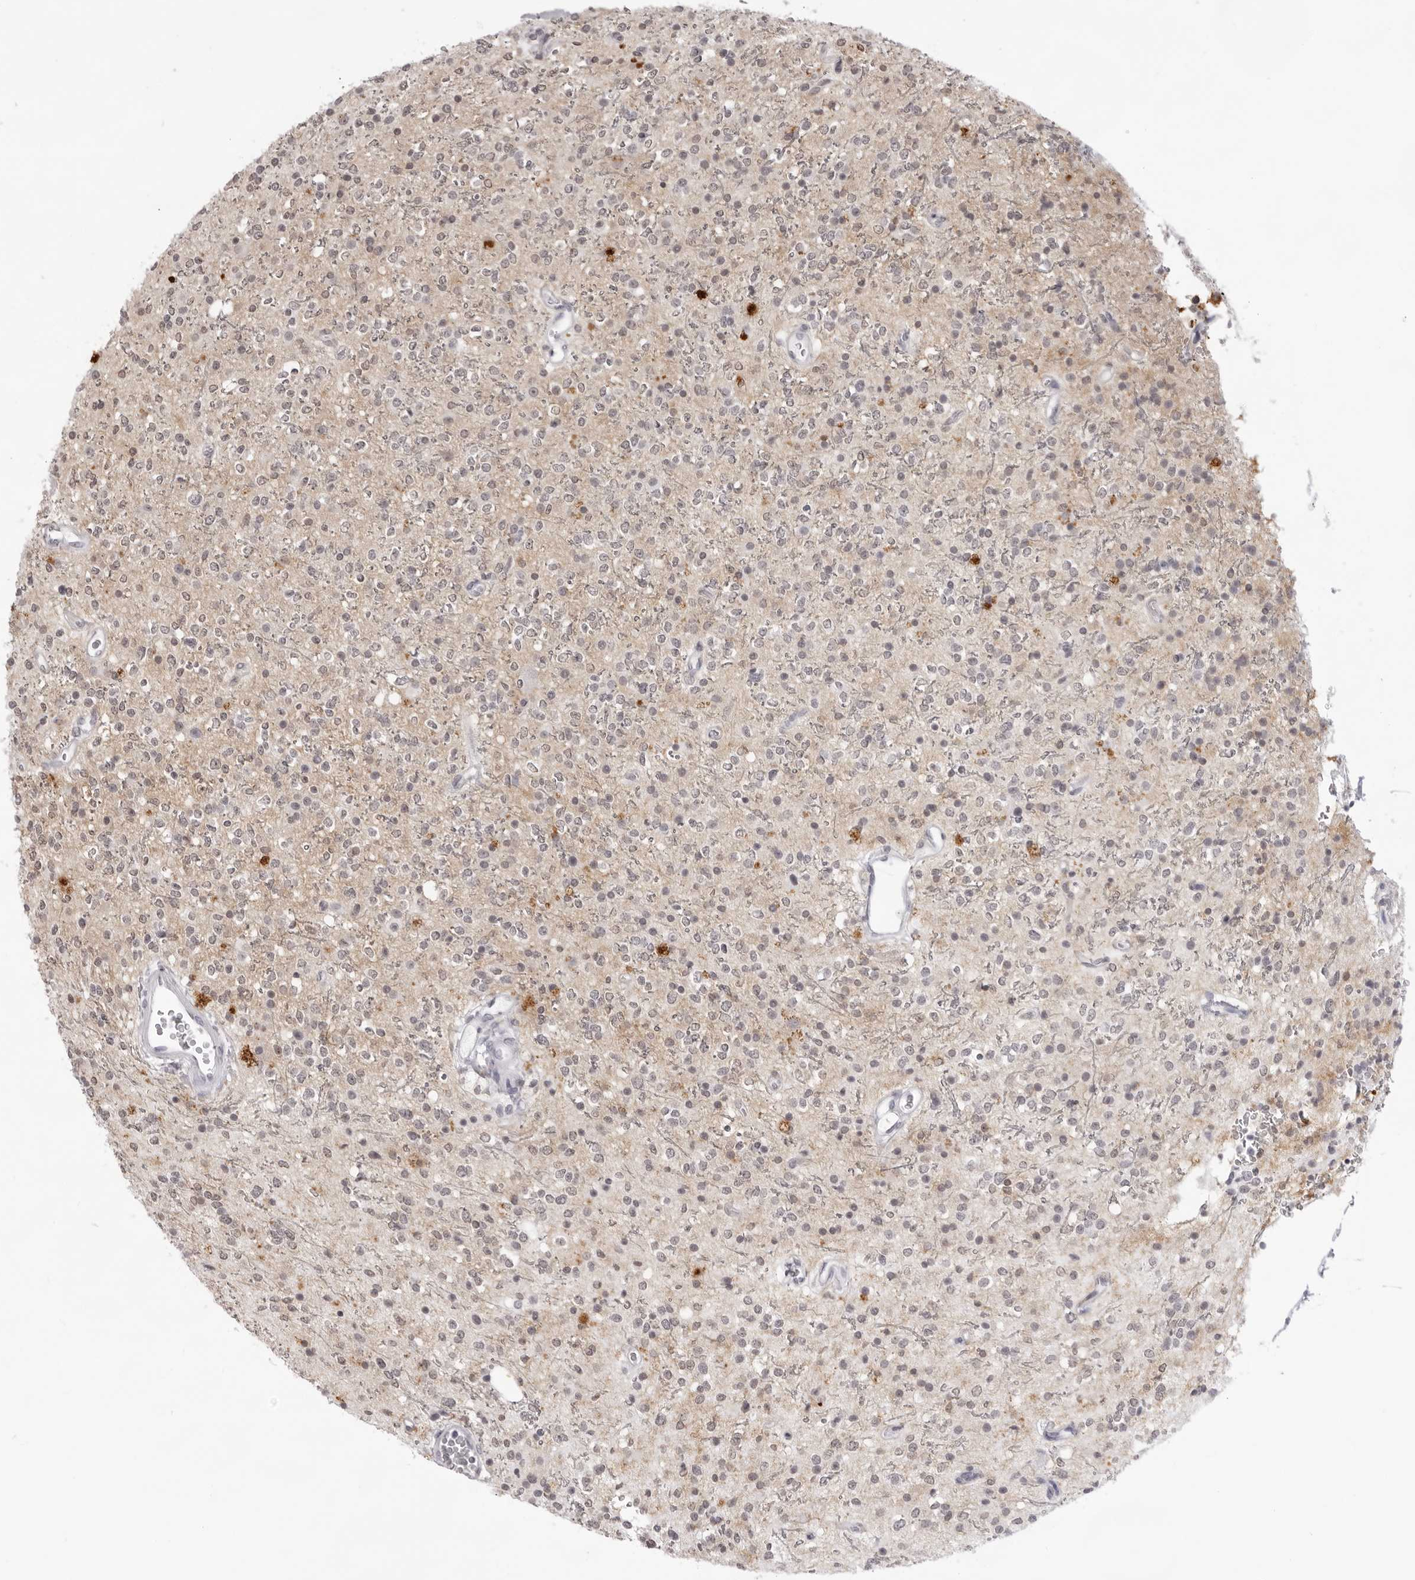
{"staining": {"intensity": "weak", "quantity": "<25%", "location": "nuclear"}, "tissue": "glioma", "cell_type": "Tumor cells", "image_type": "cancer", "snomed": [{"axis": "morphology", "description": "Glioma, malignant, High grade"}, {"axis": "topography", "description": "Brain"}], "caption": "A high-resolution photomicrograph shows IHC staining of glioma, which displays no significant staining in tumor cells.", "gene": "NTM", "patient": {"sex": "male", "age": 34}}